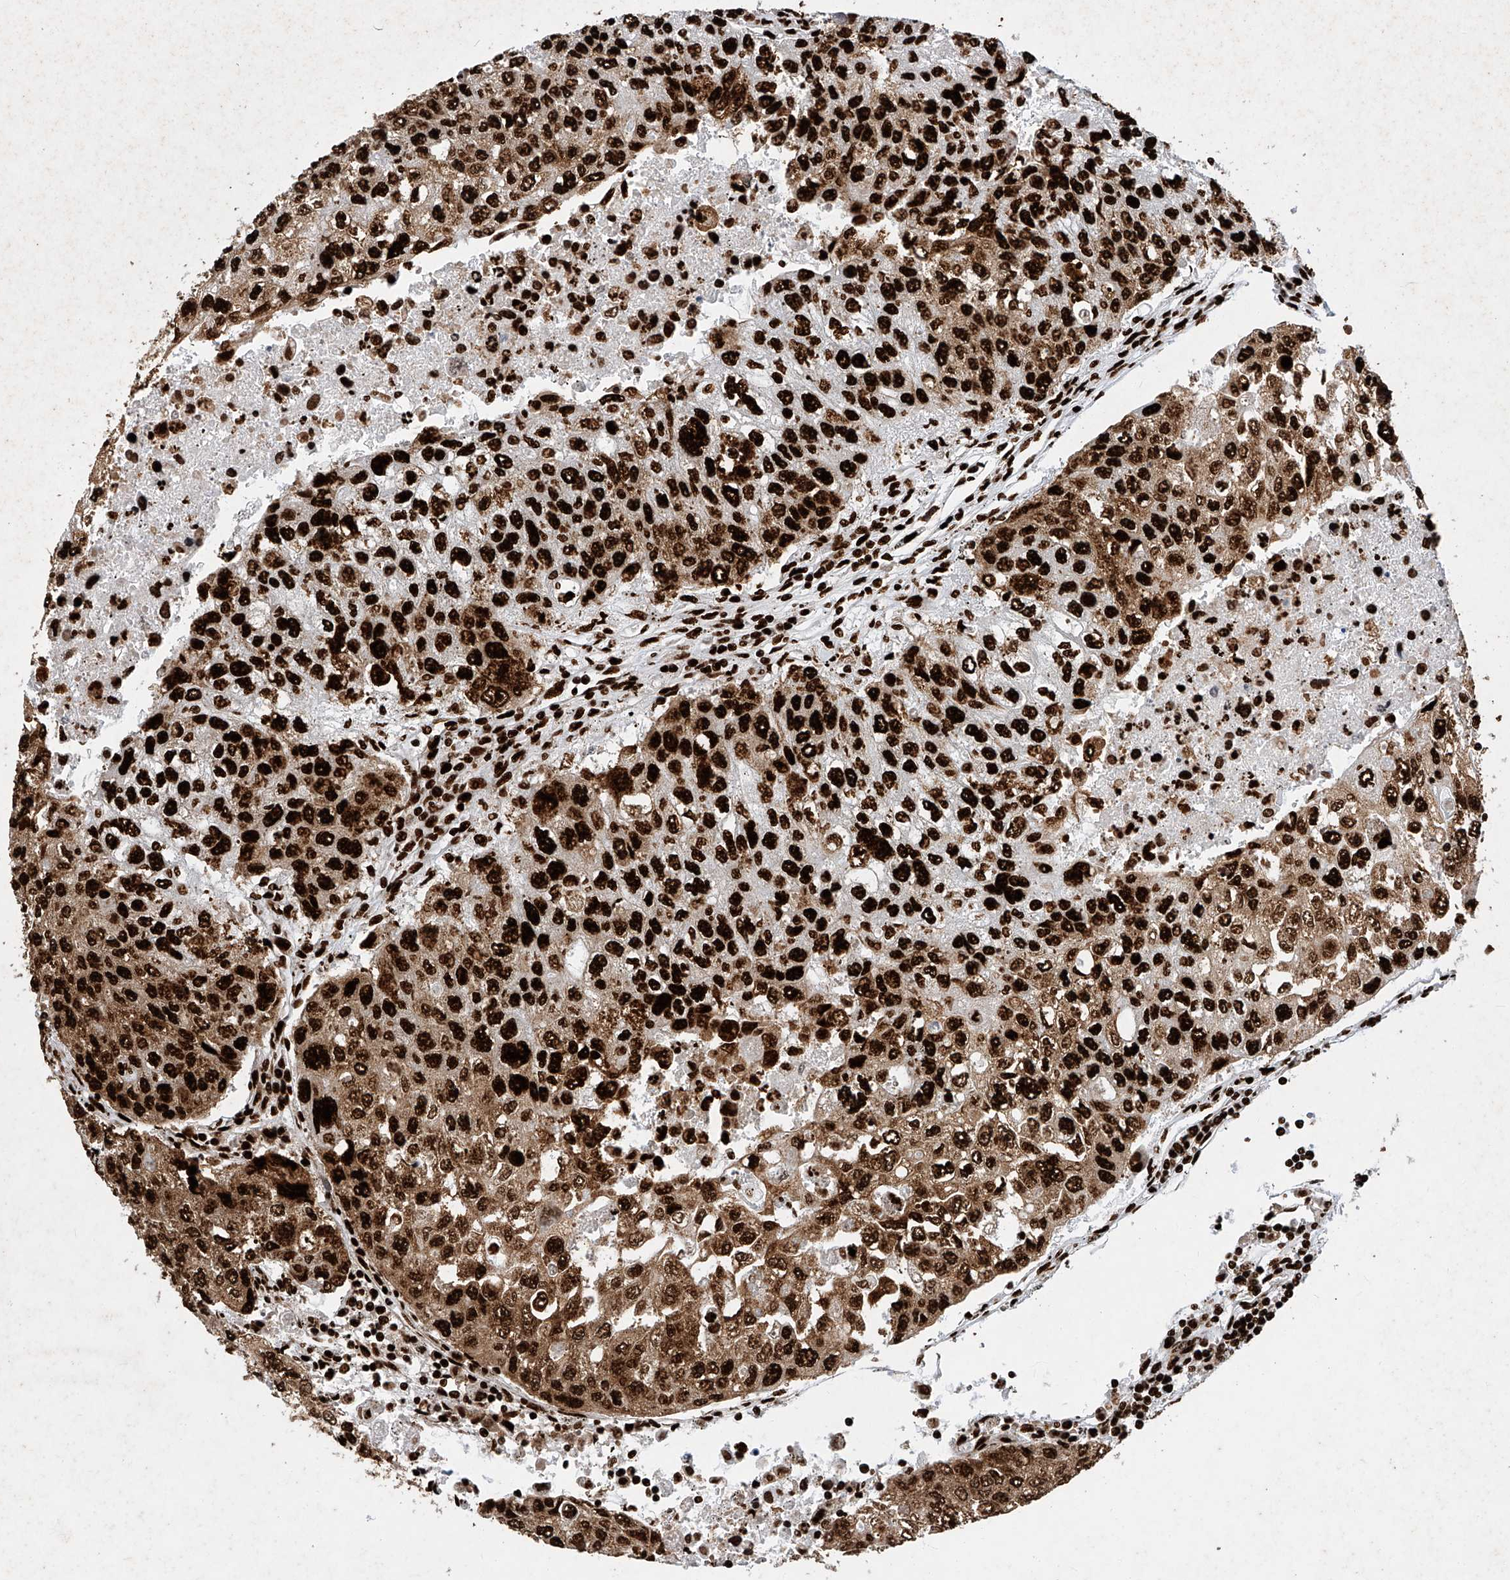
{"staining": {"intensity": "strong", "quantity": ">75%", "location": "cytoplasmic/membranous,nuclear"}, "tissue": "urothelial cancer", "cell_type": "Tumor cells", "image_type": "cancer", "snomed": [{"axis": "morphology", "description": "Urothelial carcinoma, High grade"}, {"axis": "topography", "description": "Lymph node"}, {"axis": "topography", "description": "Urinary bladder"}], "caption": "A brown stain highlights strong cytoplasmic/membranous and nuclear staining of a protein in human urothelial carcinoma (high-grade) tumor cells.", "gene": "SRSF6", "patient": {"sex": "male", "age": 51}}